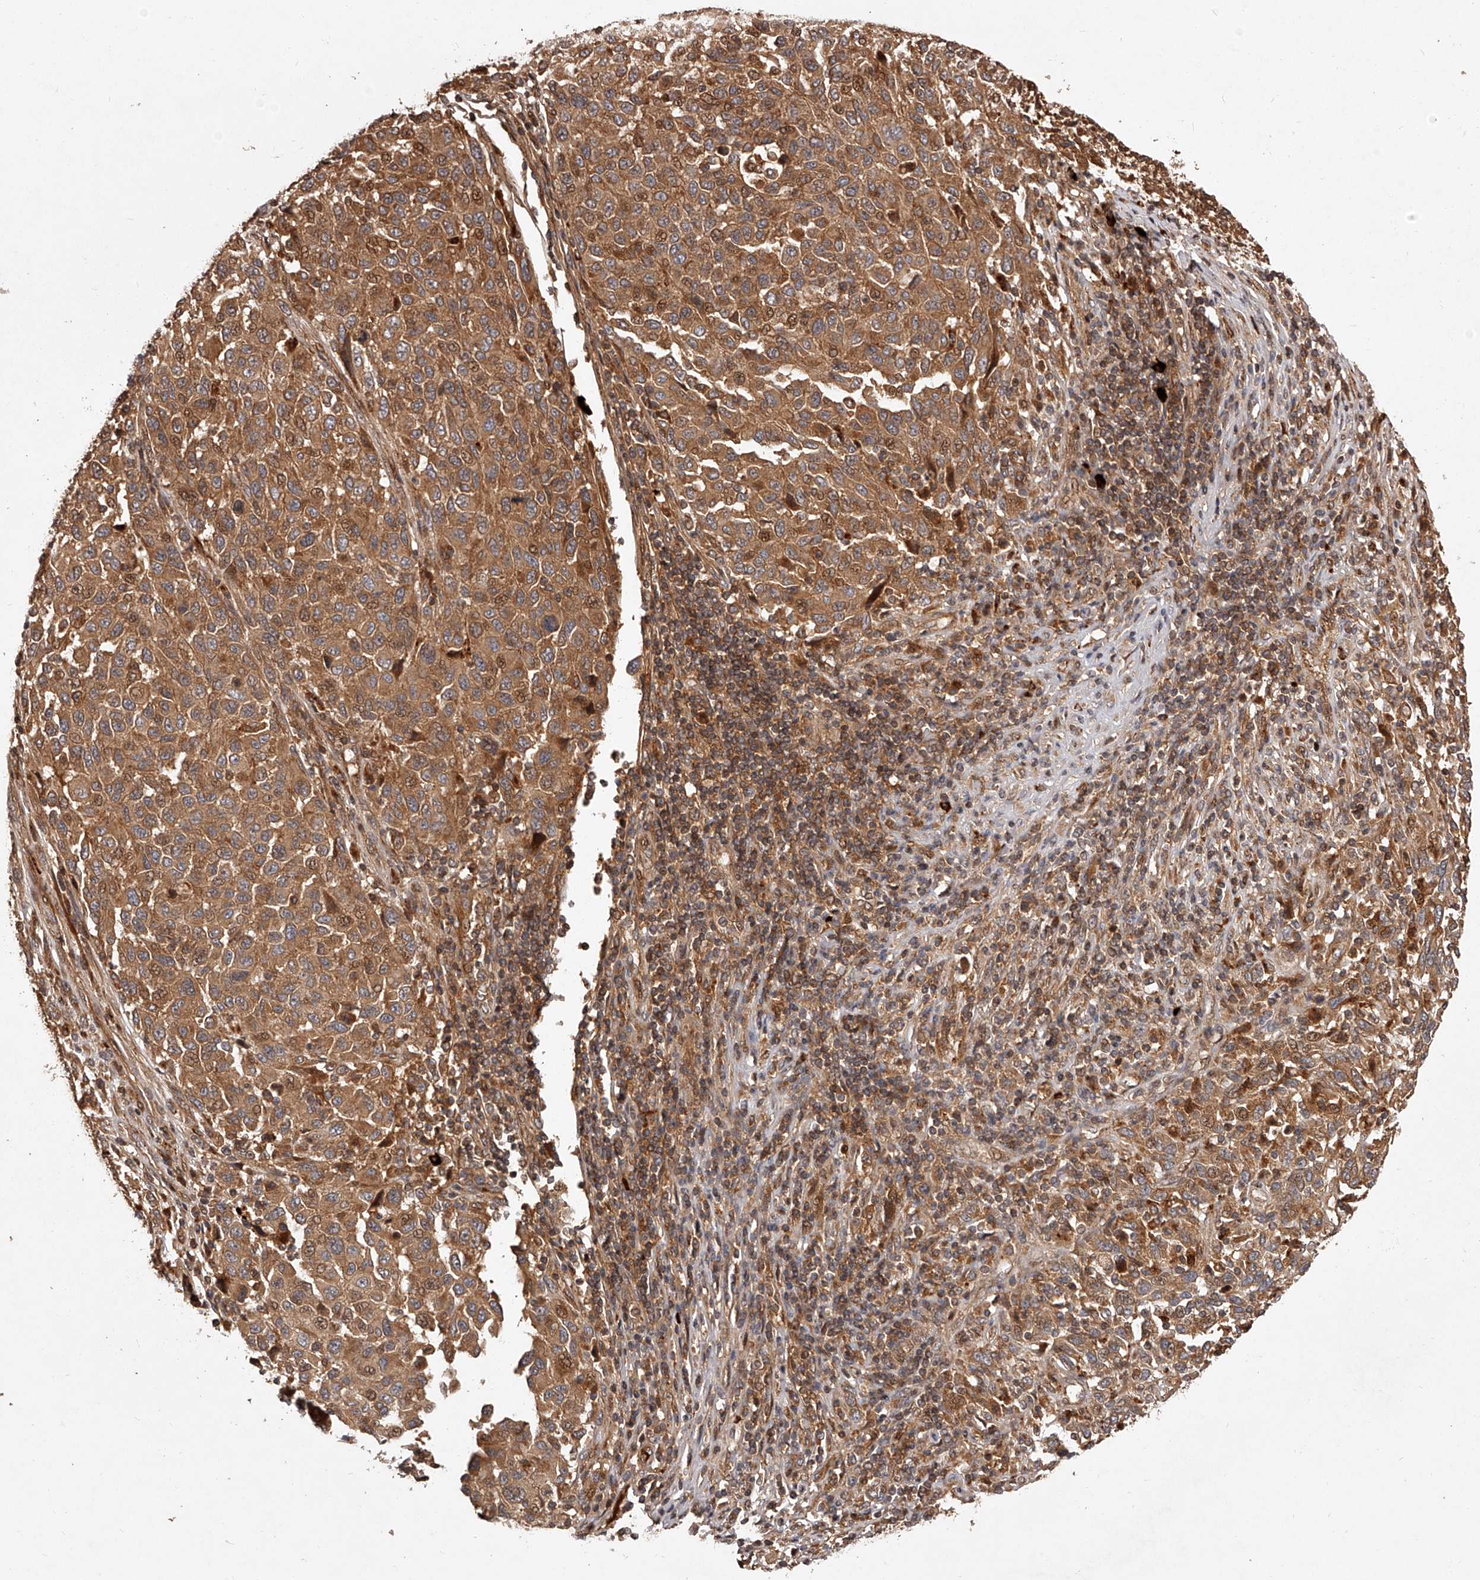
{"staining": {"intensity": "moderate", "quantity": ">75%", "location": "cytoplasmic/membranous"}, "tissue": "melanoma", "cell_type": "Tumor cells", "image_type": "cancer", "snomed": [{"axis": "morphology", "description": "Malignant melanoma, Metastatic site"}, {"axis": "topography", "description": "Lymph node"}], "caption": "Moderate cytoplasmic/membranous expression is seen in approximately >75% of tumor cells in melanoma.", "gene": "CRYZL1", "patient": {"sex": "male", "age": 61}}